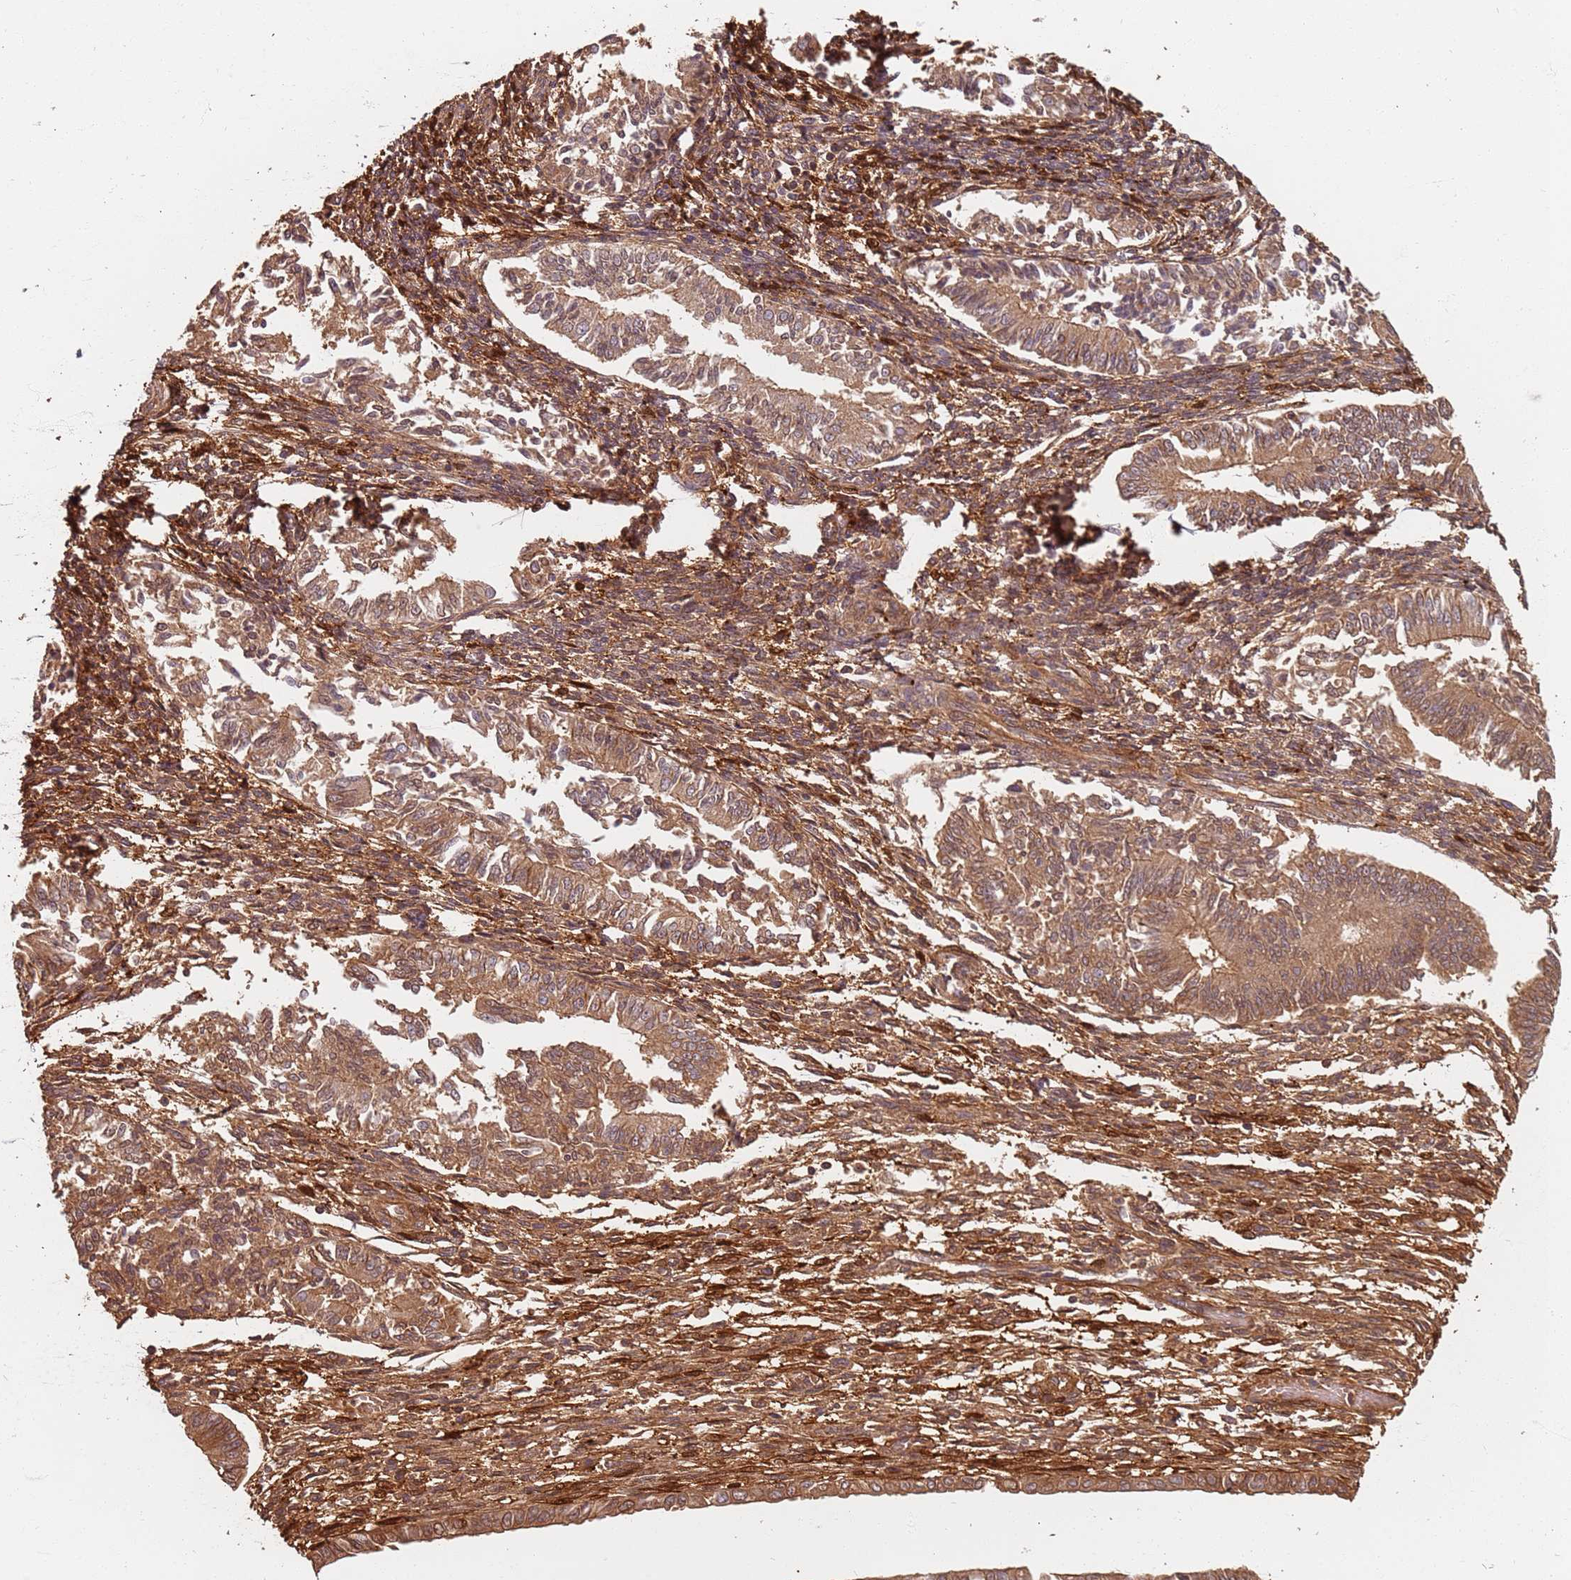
{"staining": {"intensity": "moderate", "quantity": ">75%", "location": "cytoplasmic/membranous,nuclear"}, "tissue": "endometrium", "cell_type": "Cells in endometrial stroma", "image_type": "normal", "snomed": [{"axis": "morphology", "description": "Normal tissue, NOS"}, {"axis": "topography", "description": "Uterus"}, {"axis": "topography", "description": "Endometrium"}], "caption": "Protein expression analysis of normal endometrium demonstrates moderate cytoplasmic/membranous,nuclear positivity in about >75% of cells in endometrial stroma. (DAB IHC, brown staining for protein, blue staining for nuclei).", "gene": "SDCCAG8", "patient": {"sex": "female", "age": 48}}